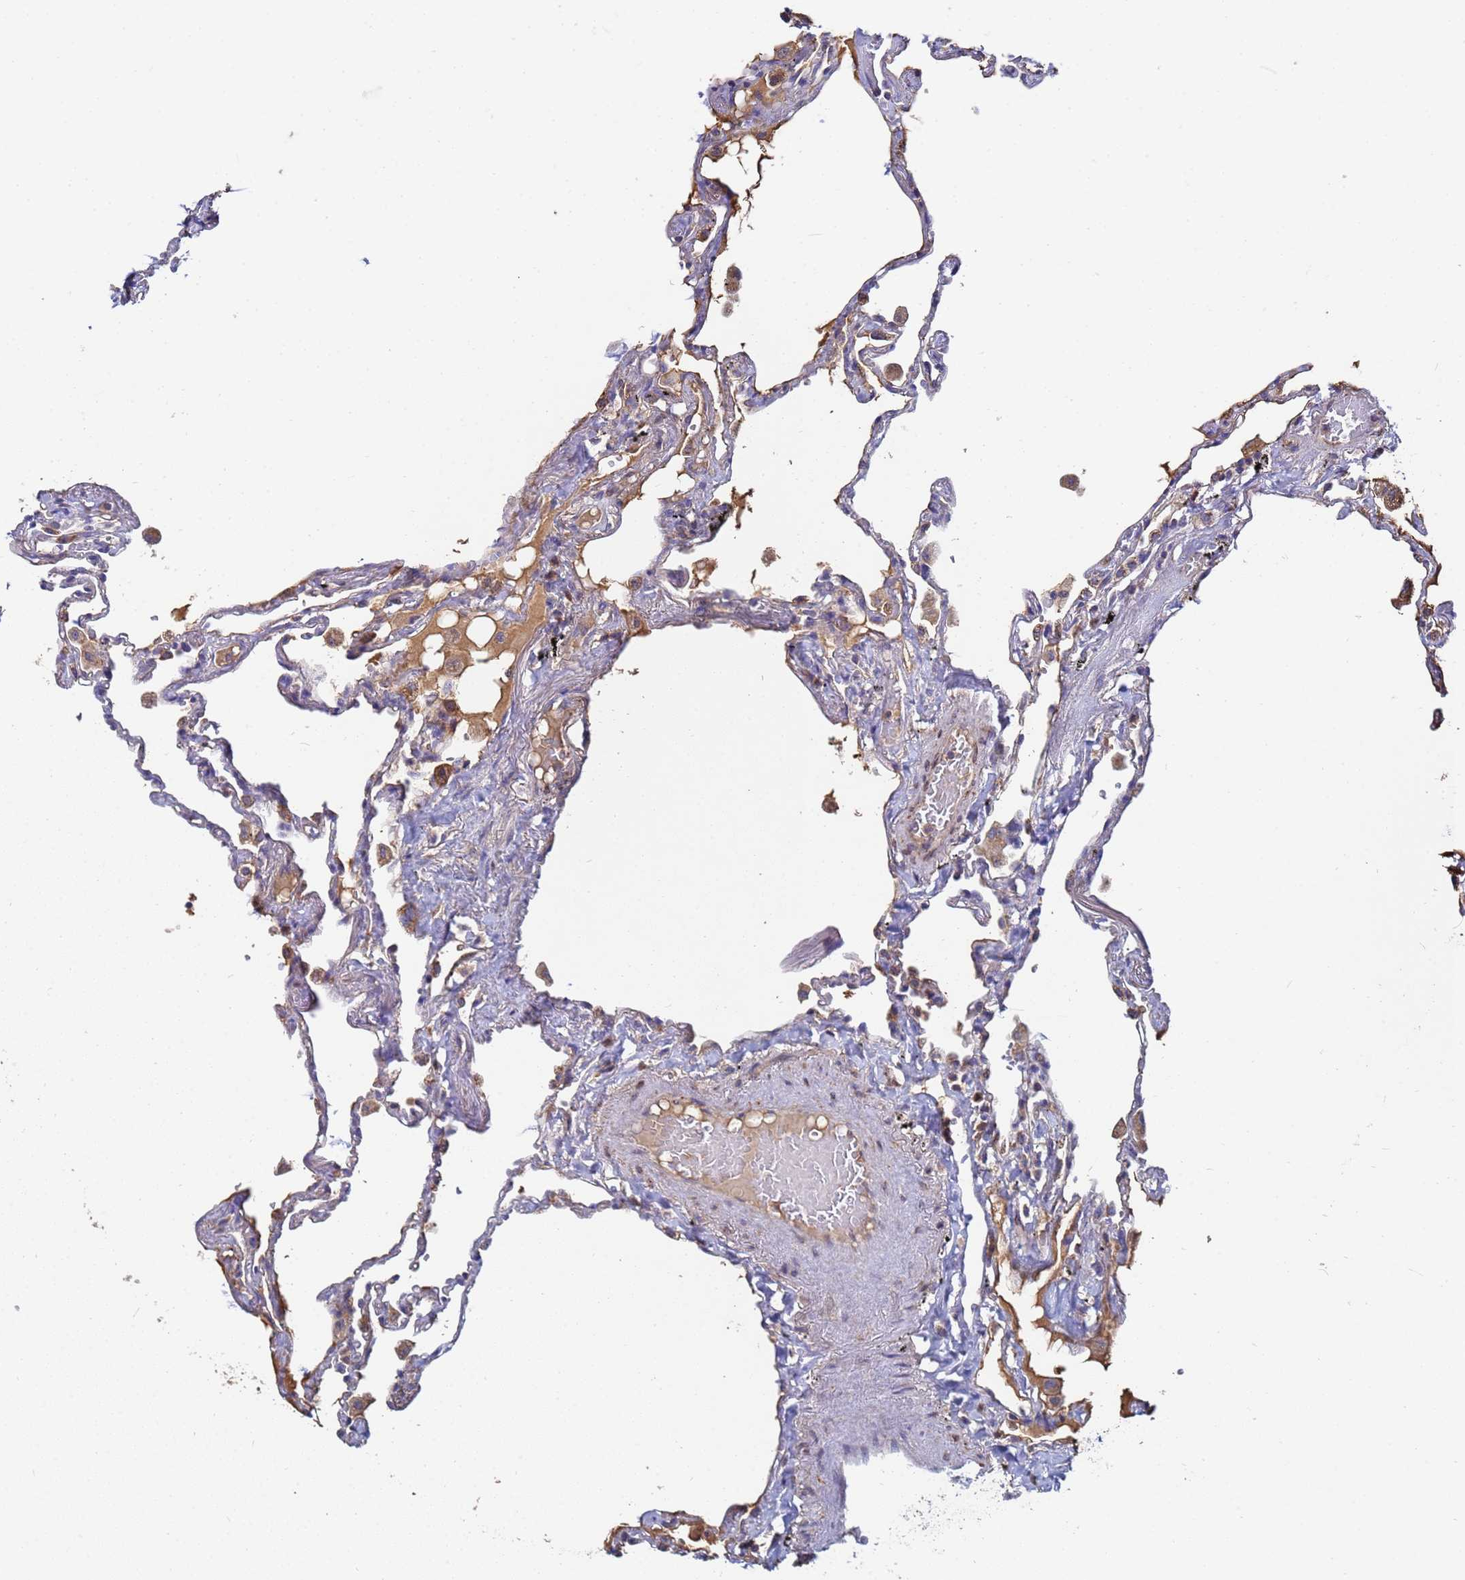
{"staining": {"intensity": "moderate", "quantity": "<25%", "location": "cytoplasmic/membranous"}, "tissue": "lung", "cell_type": "Alveolar cells", "image_type": "normal", "snomed": [{"axis": "morphology", "description": "Normal tissue, NOS"}, {"axis": "topography", "description": "Lung"}], "caption": "Moderate cytoplasmic/membranous protein expression is seen in approximately <25% of alveolar cells in lung.", "gene": "C5orf34", "patient": {"sex": "female", "age": 67}}